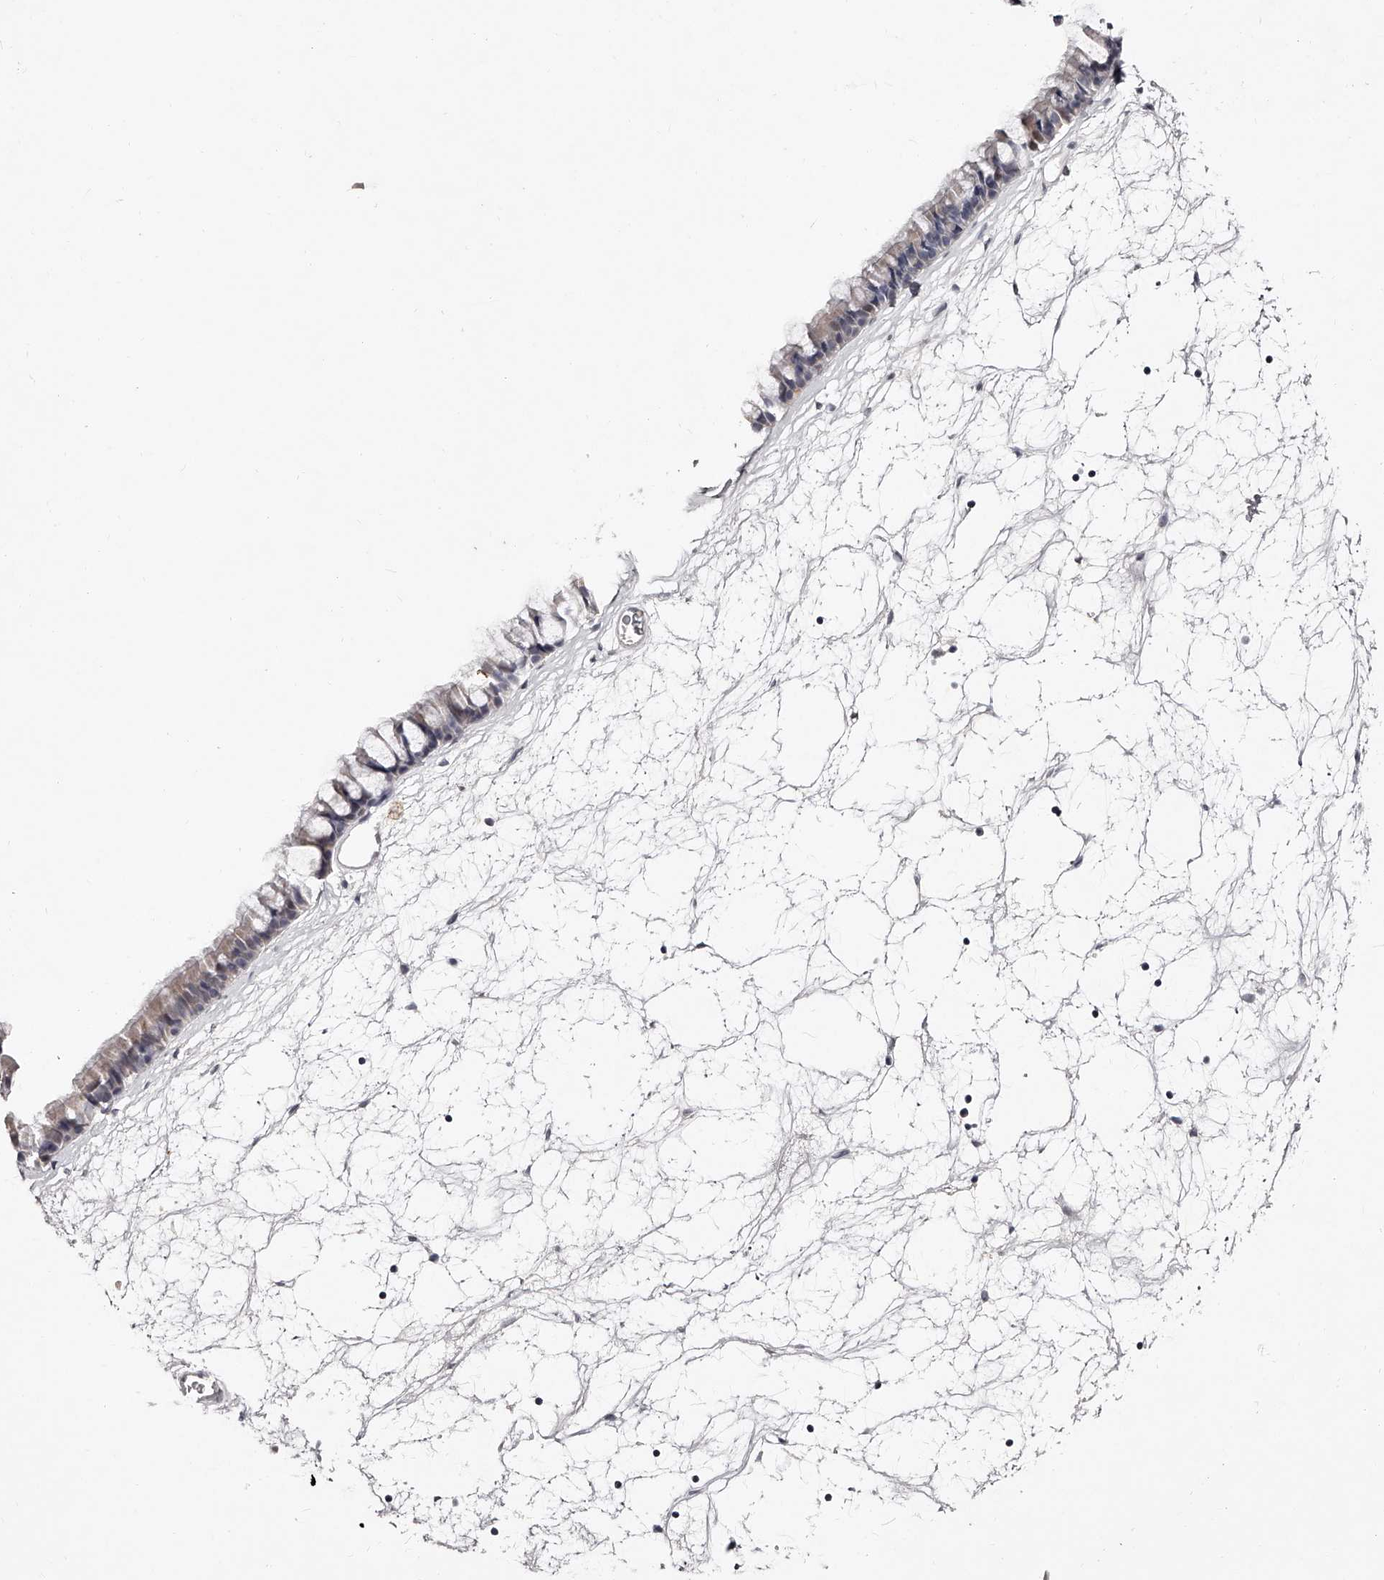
{"staining": {"intensity": "weak", "quantity": "<25%", "location": "cytoplasmic/membranous"}, "tissue": "nasopharynx", "cell_type": "Respiratory epithelial cells", "image_type": "normal", "snomed": [{"axis": "morphology", "description": "Normal tissue, NOS"}, {"axis": "topography", "description": "Nasopharynx"}], "caption": "DAB immunohistochemical staining of normal nasopharynx shows no significant expression in respiratory epithelial cells. (Brightfield microscopy of DAB (3,3'-diaminobenzidine) IHC at high magnification).", "gene": "NT5DC1", "patient": {"sex": "male", "age": 64}}